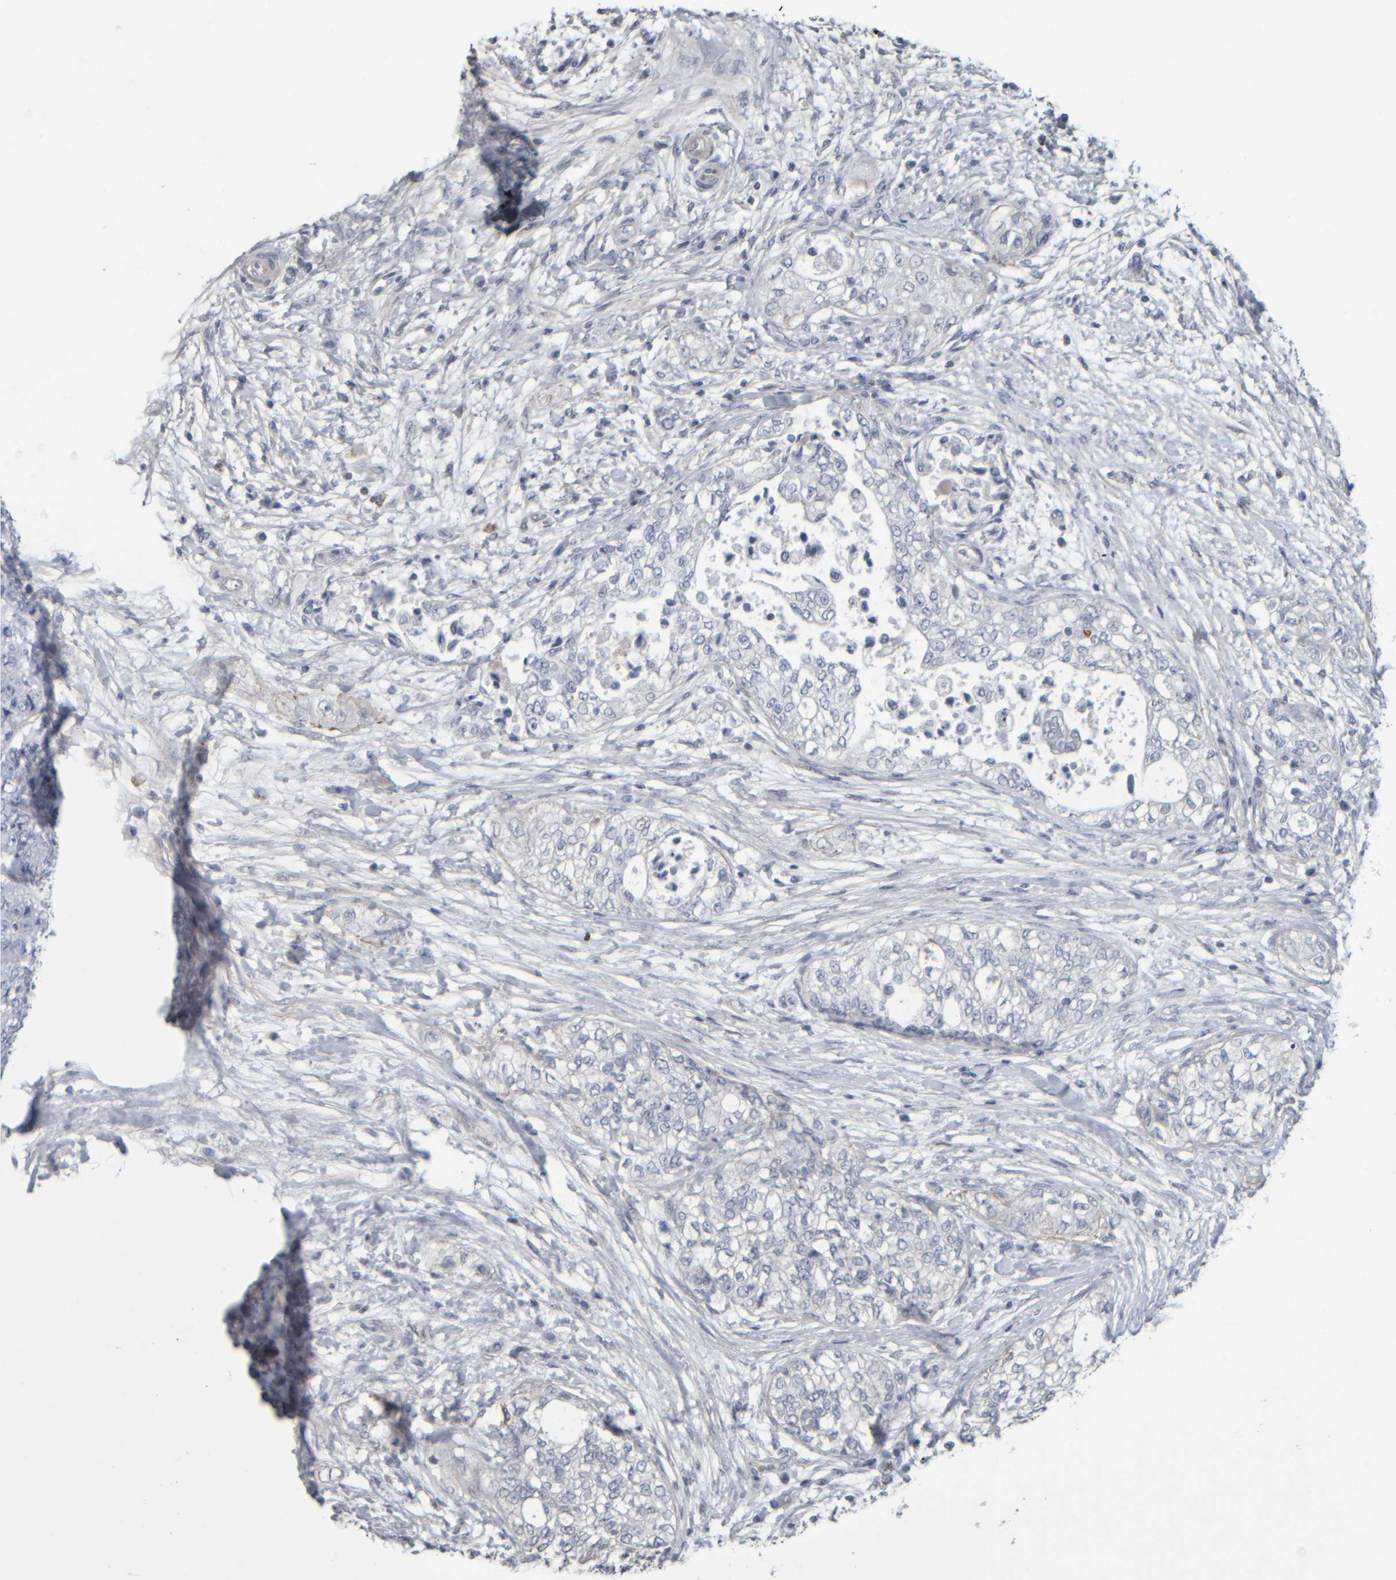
{"staining": {"intensity": "negative", "quantity": "none", "location": "none"}, "tissue": "pancreatic cancer", "cell_type": "Tumor cells", "image_type": "cancer", "snomed": [{"axis": "morphology", "description": "Adenocarcinoma, NOS"}, {"axis": "topography", "description": "Pancreas"}], "caption": "IHC photomicrograph of human pancreatic adenocarcinoma stained for a protein (brown), which displays no staining in tumor cells.", "gene": "CAVIN4", "patient": {"sex": "male", "age": 72}}